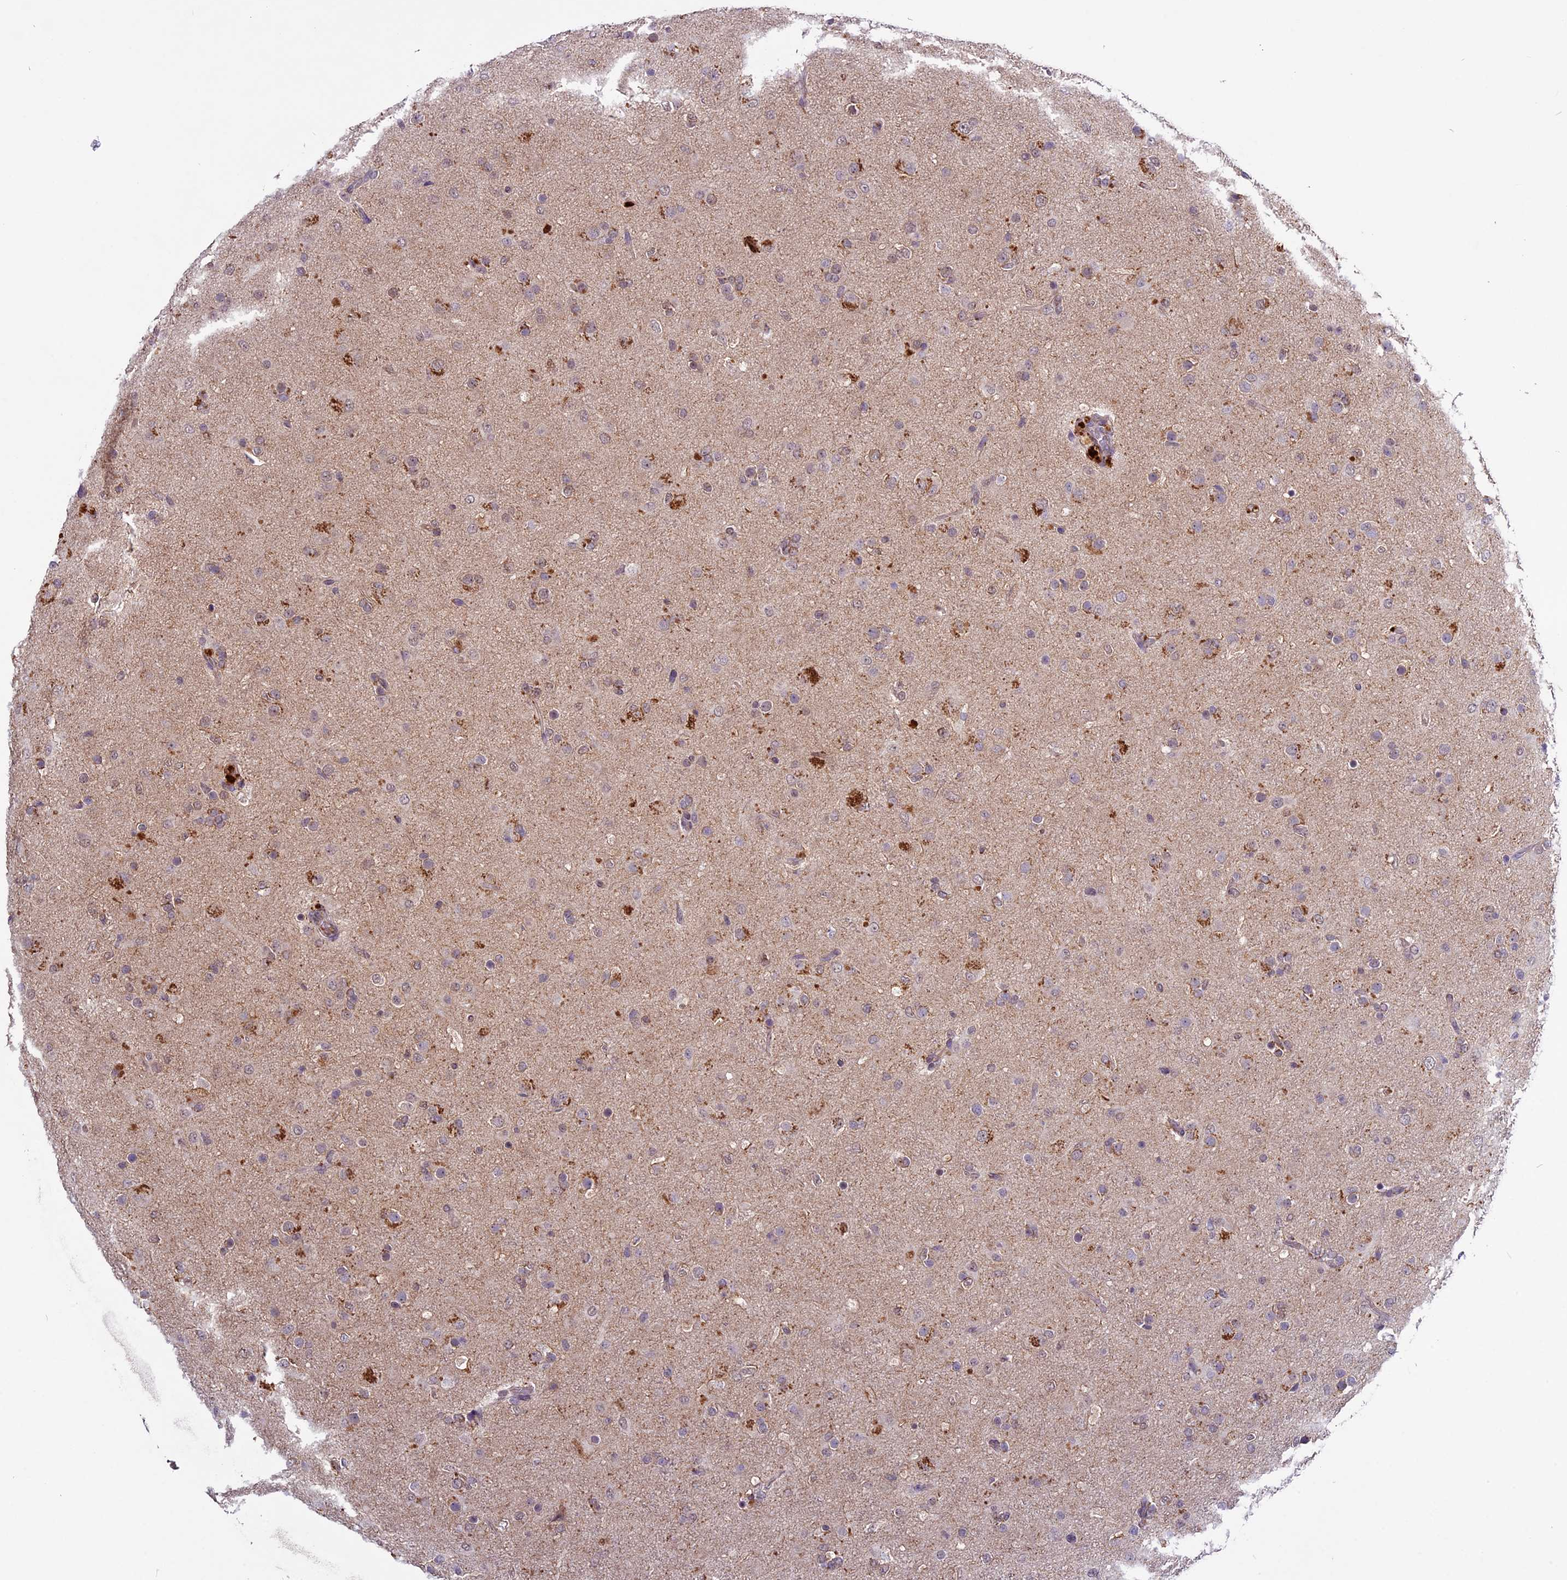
{"staining": {"intensity": "weak", "quantity": "<25%", "location": "cytoplasmic/membranous"}, "tissue": "glioma", "cell_type": "Tumor cells", "image_type": "cancer", "snomed": [{"axis": "morphology", "description": "Glioma, malignant, Low grade"}, {"axis": "topography", "description": "Brain"}], "caption": "The immunohistochemistry (IHC) micrograph has no significant staining in tumor cells of glioma tissue.", "gene": "C3orf70", "patient": {"sex": "male", "age": 65}}